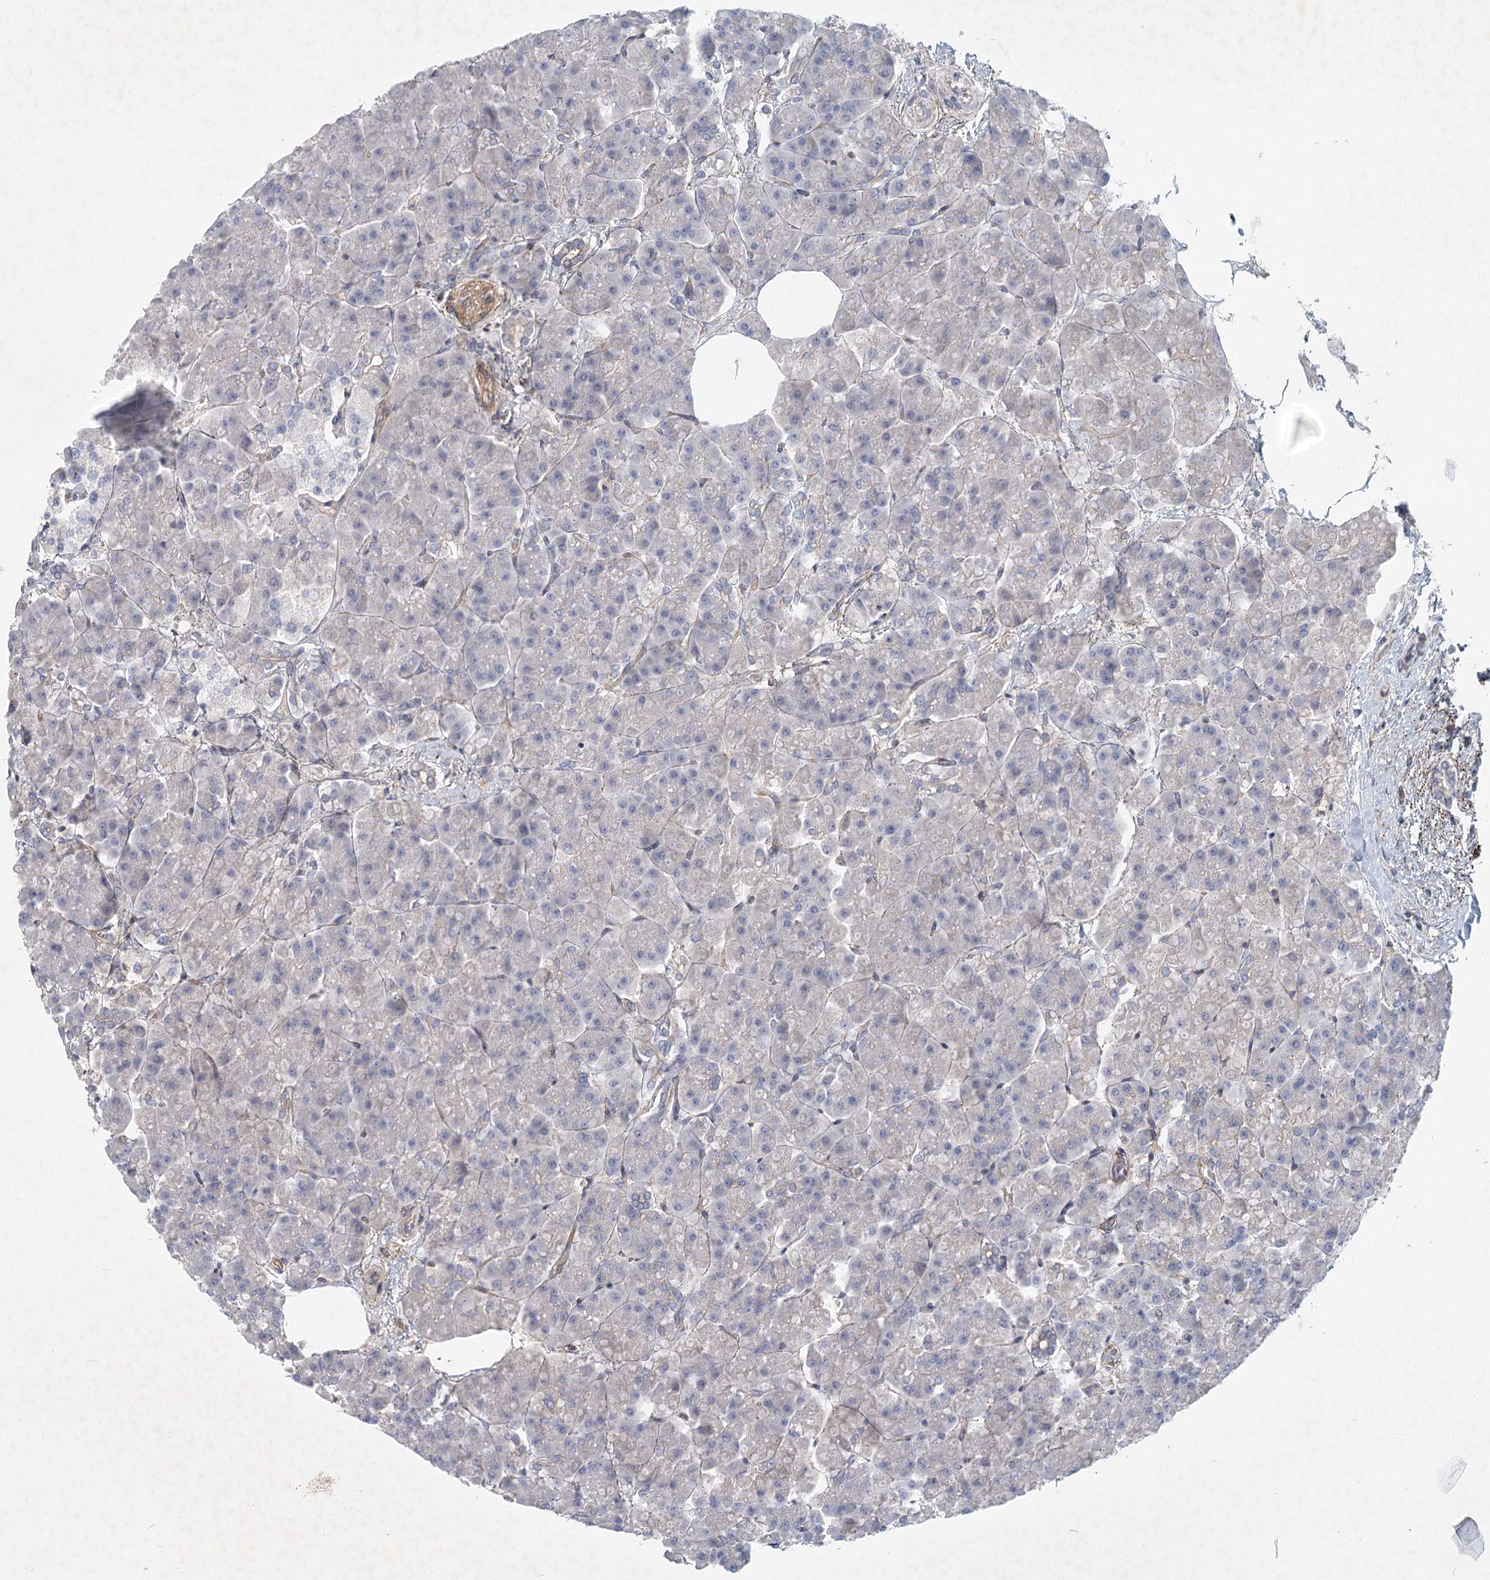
{"staining": {"intensity": "negative", "quantity": "none", "location": "none"}, "tissue": "pancreas", "cell_type": "Exocrine glandular cells", "image_type": "normal", "snomed": [{"axis": "morphology", "description": "Normal tissue, NOS"}, {"axis": "topography", "description": "Pancreas"}], "caption": "An IHC micrograph of normal pancreas is shown. There is no staining in exocrine glandular cells of pancreas. Nuclei are stained in blue.", "gene": "DNMBP", "patient": {"sex": "female", "age": 70}}